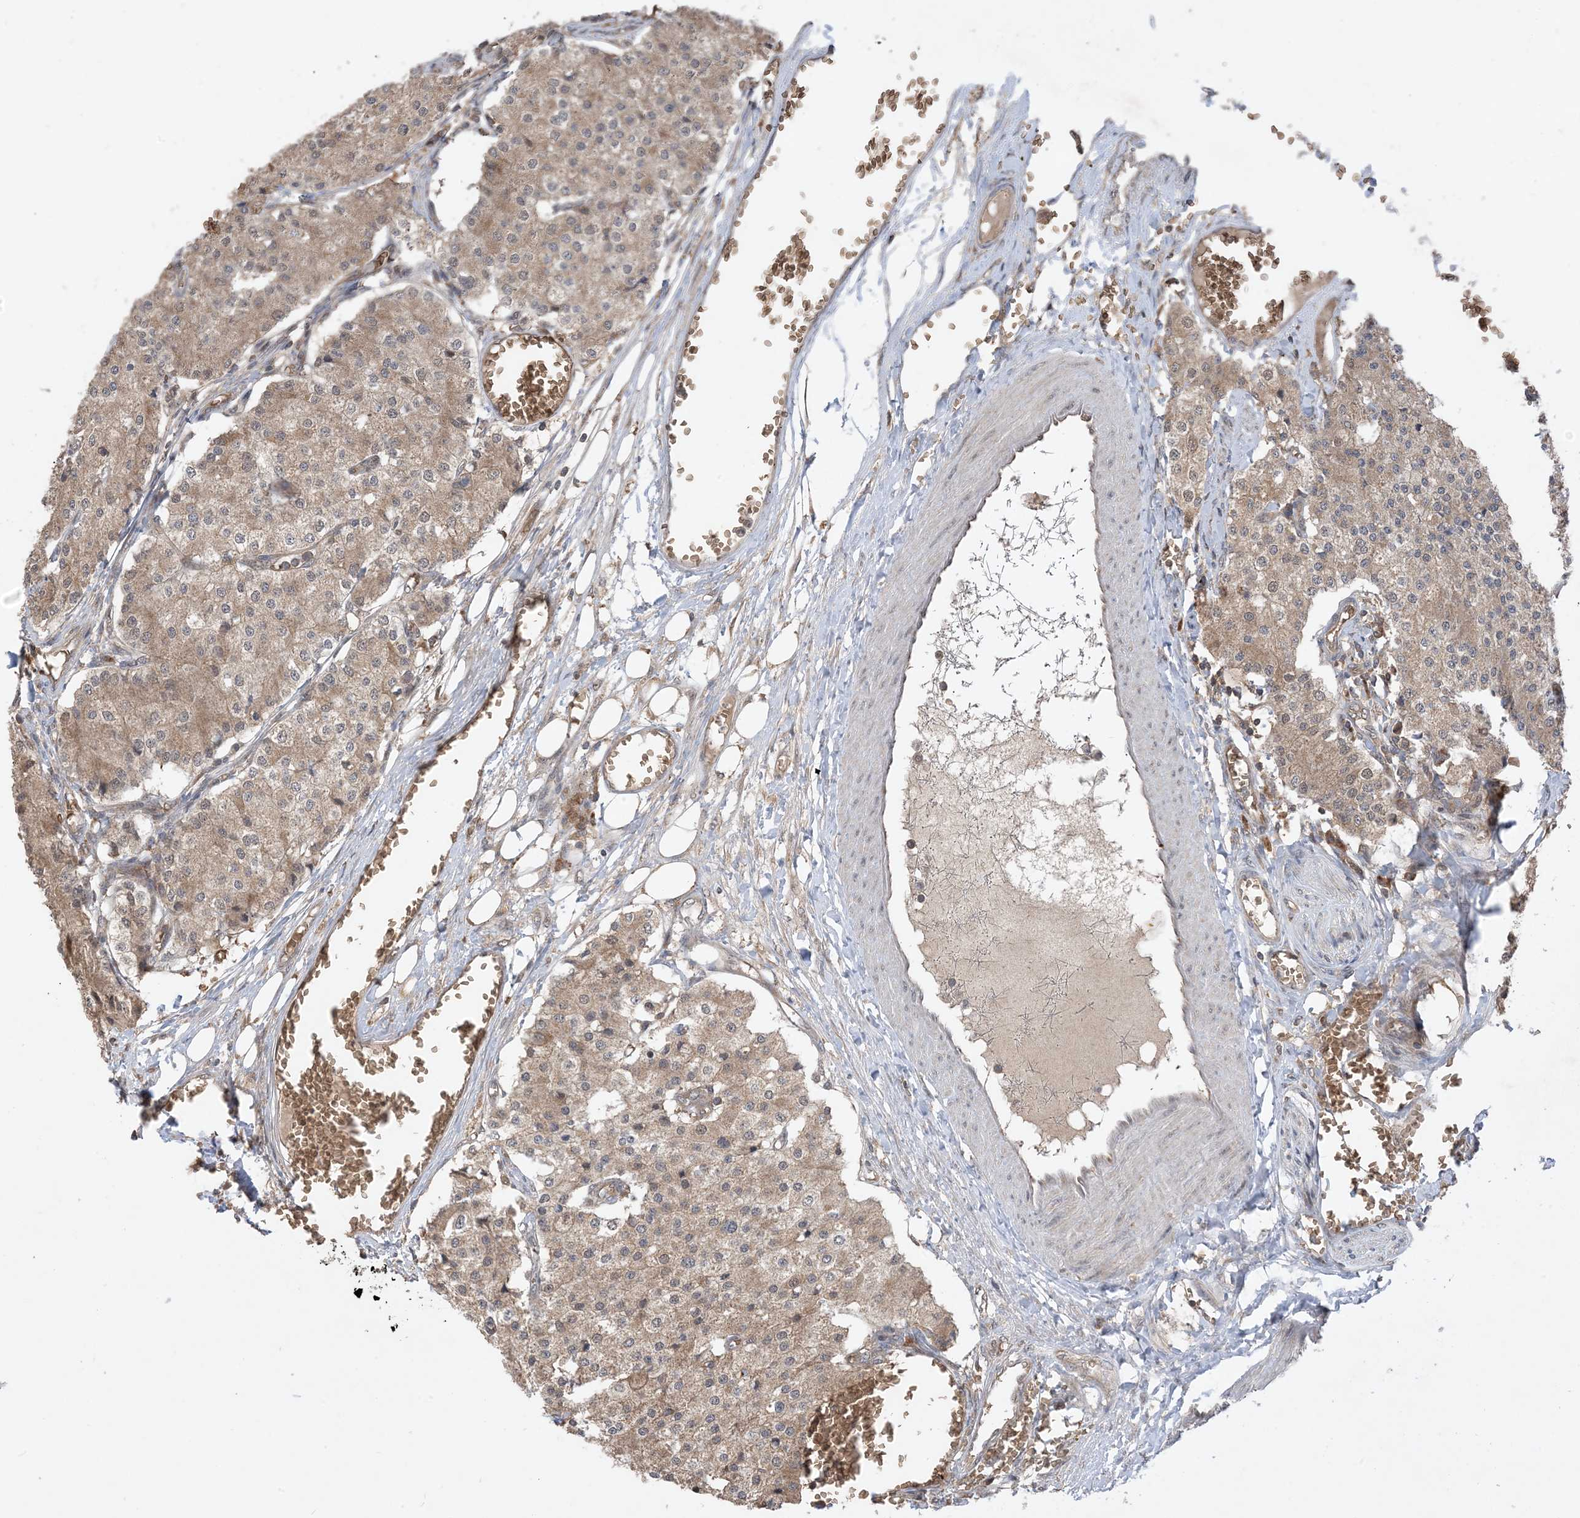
{"staining": {"intensity": "weak", "quantity": ">75%", "location": "cytoplasmic/membranous"}, "tissue": "carcinoid", "cell_type": "Tumor cells", "image_type": "cancer", "snomed": [{"axis": "morphology", "description": "Carcinoid, malignant, NOS"}, {"axis": "topography", "description": "Colon"}], "caption": "Weak cytoplasmic/membranous protein staining is seen in approximately >75% of tumor cells in malignant carcinoid.", "gene": "PUSL1", "patient": {"sex": "female", "age": 52}}